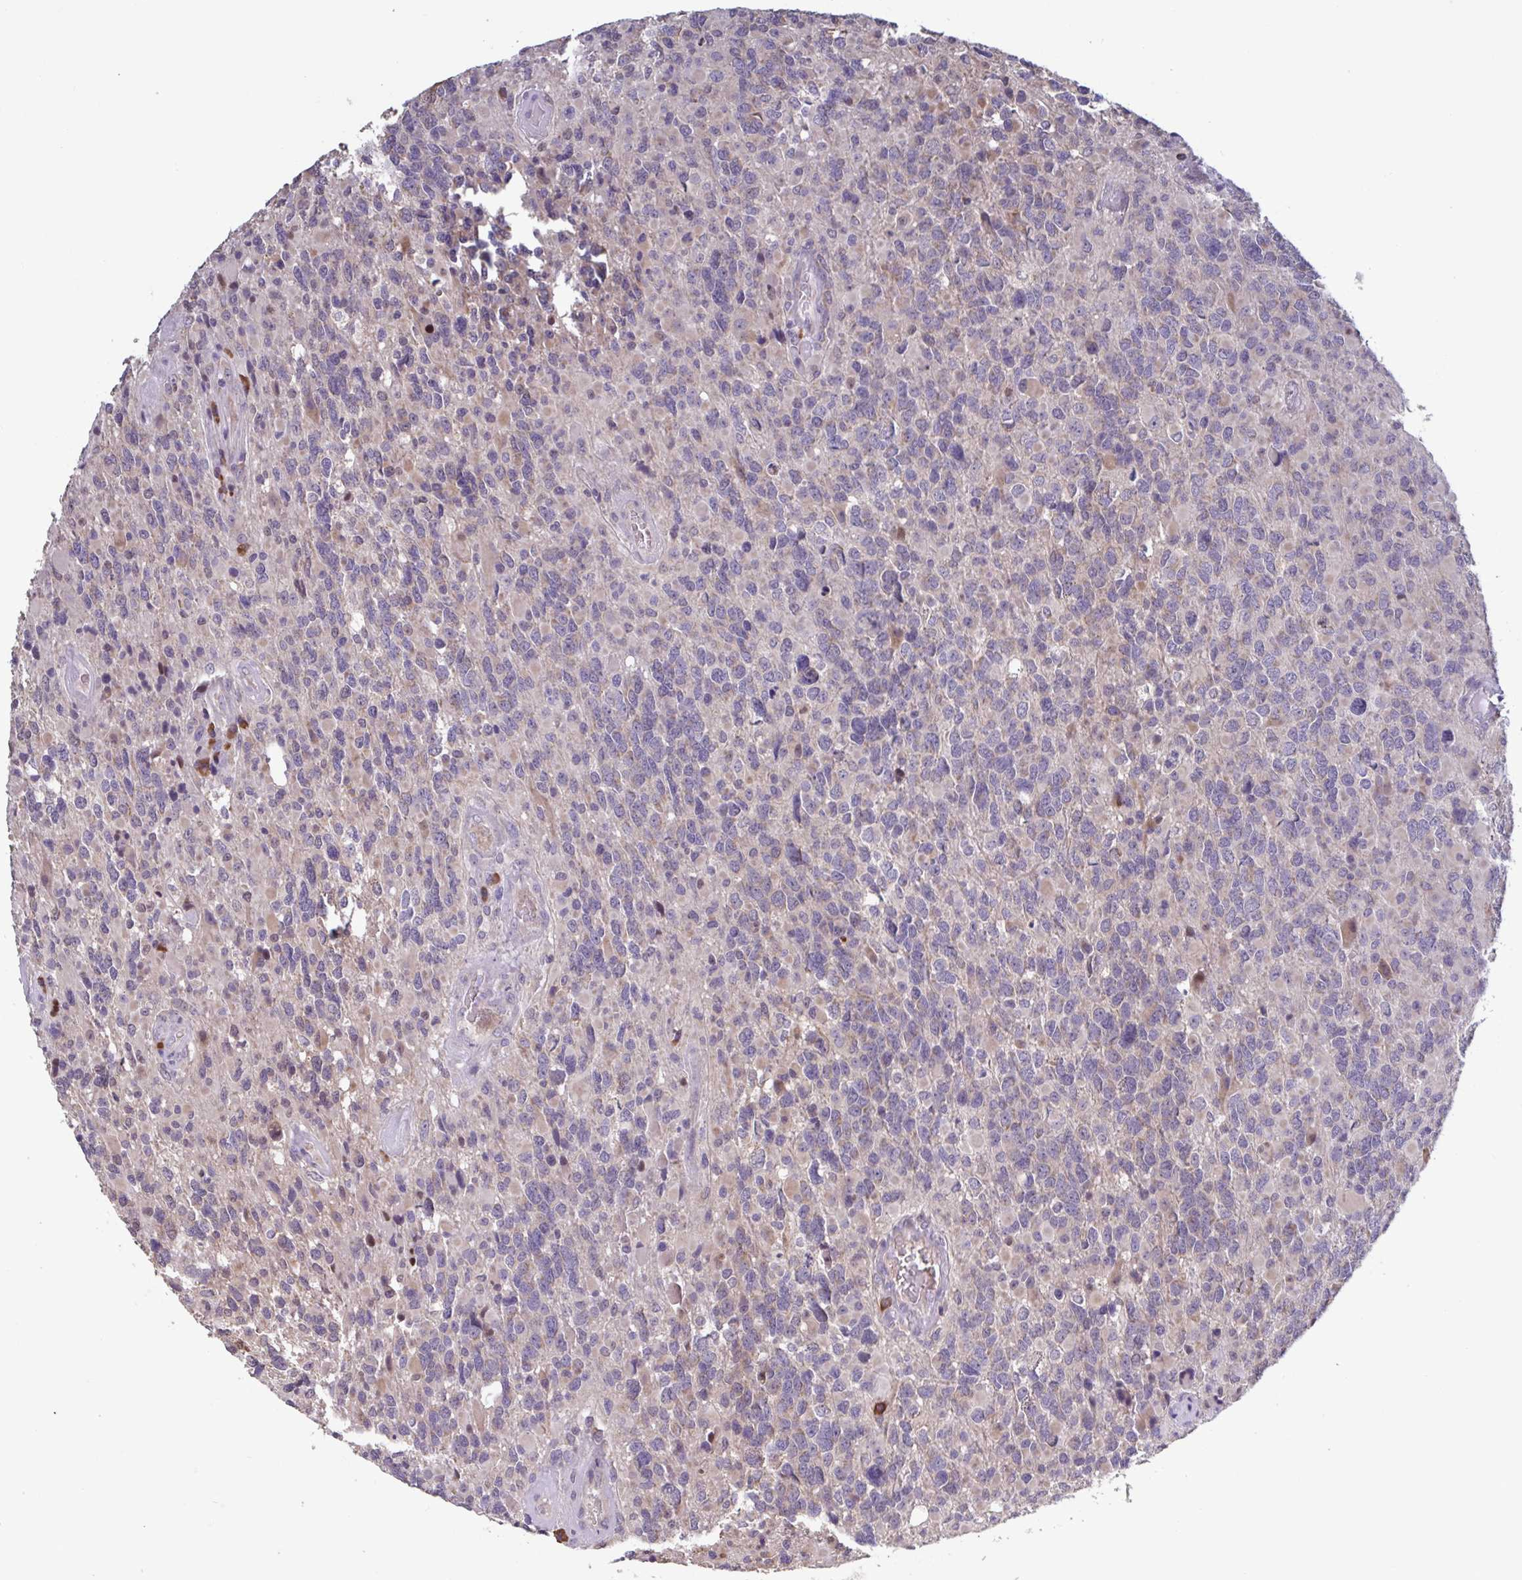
{"staining": {"intensity": "weak", "quantity": "<25%", "location": "cytoplasmic/membranous"}, "tissue": "glioma", "cell_type": "Tumor cells", "image_type": "cancer", "snomed": [{"axis": "morphology", "description": "Glioma, malignant, High grade"}, {"axis": "topography", "description": "Brain"}], "caption": "High power microscopy photomicrograph of an immunohistochemistry (IHC) histopathology image of malignant glioma (high-grade), revealing no significant positivity in tumor cells.", "gene": "CD1E", "patient": {"sex": "female", "age": 40}}